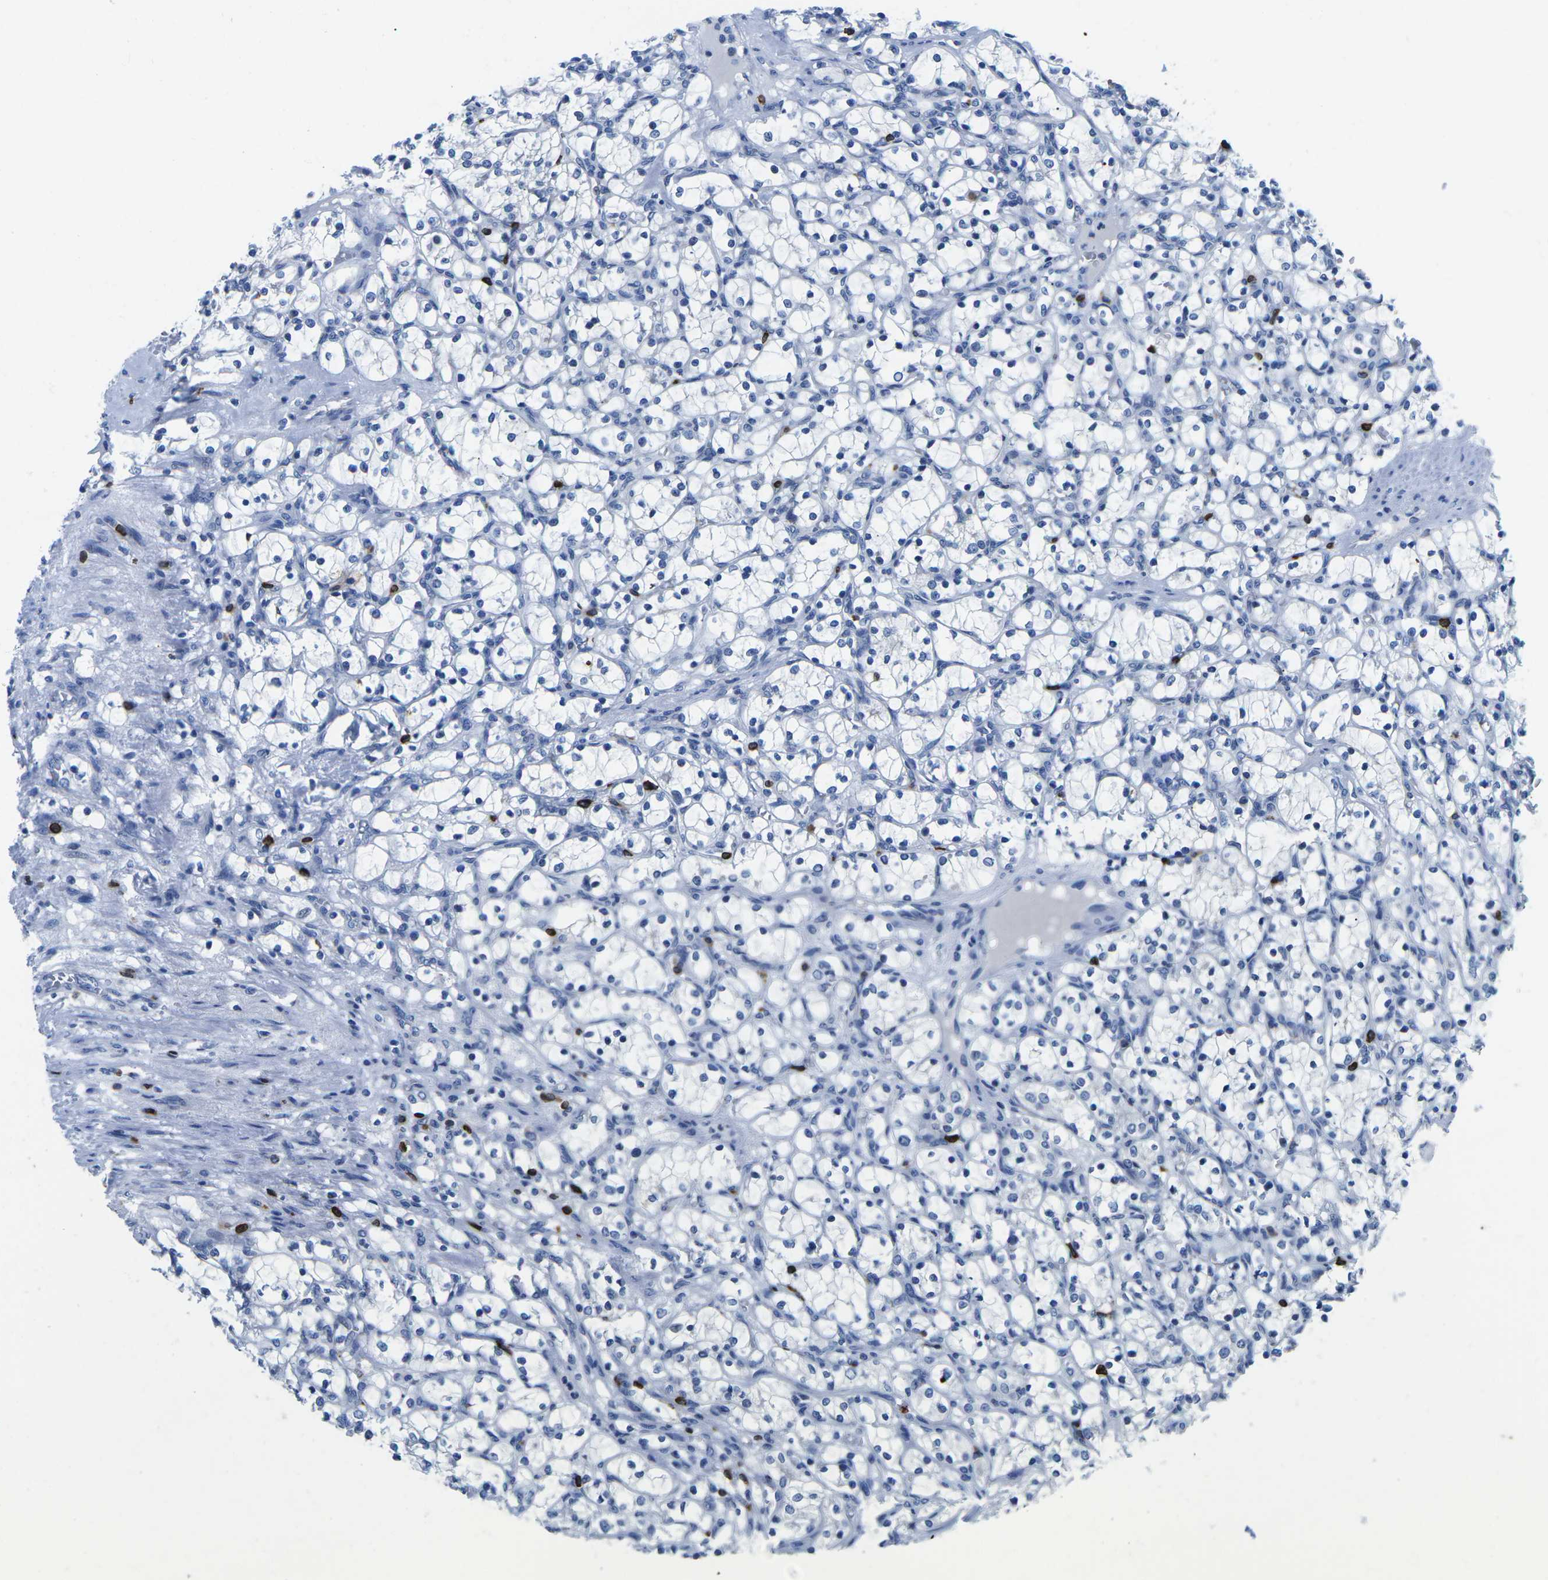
{"staining": {"intensity": "negative", "quantity": "none", "location": "none"}, "tissue": "renal cancer", "cell_type": "Tumor cells", "image_type": "cancer", "snomed": [{"axis": "morphology", "description": "Adenocarcinoma, NOS"}, {"axis": "topography", "description": "Kidney"}], "caption": "Histopathology image shows no significant protein staining in tumor cells of renal cancer. The staining is performed using DAB (3,3'-diaminobenzidine) brown chromogen with nuclei counter-stained in using hematoxylin.", "gene": "CTSW", "patient": {"sex": "female", "age": 69}}